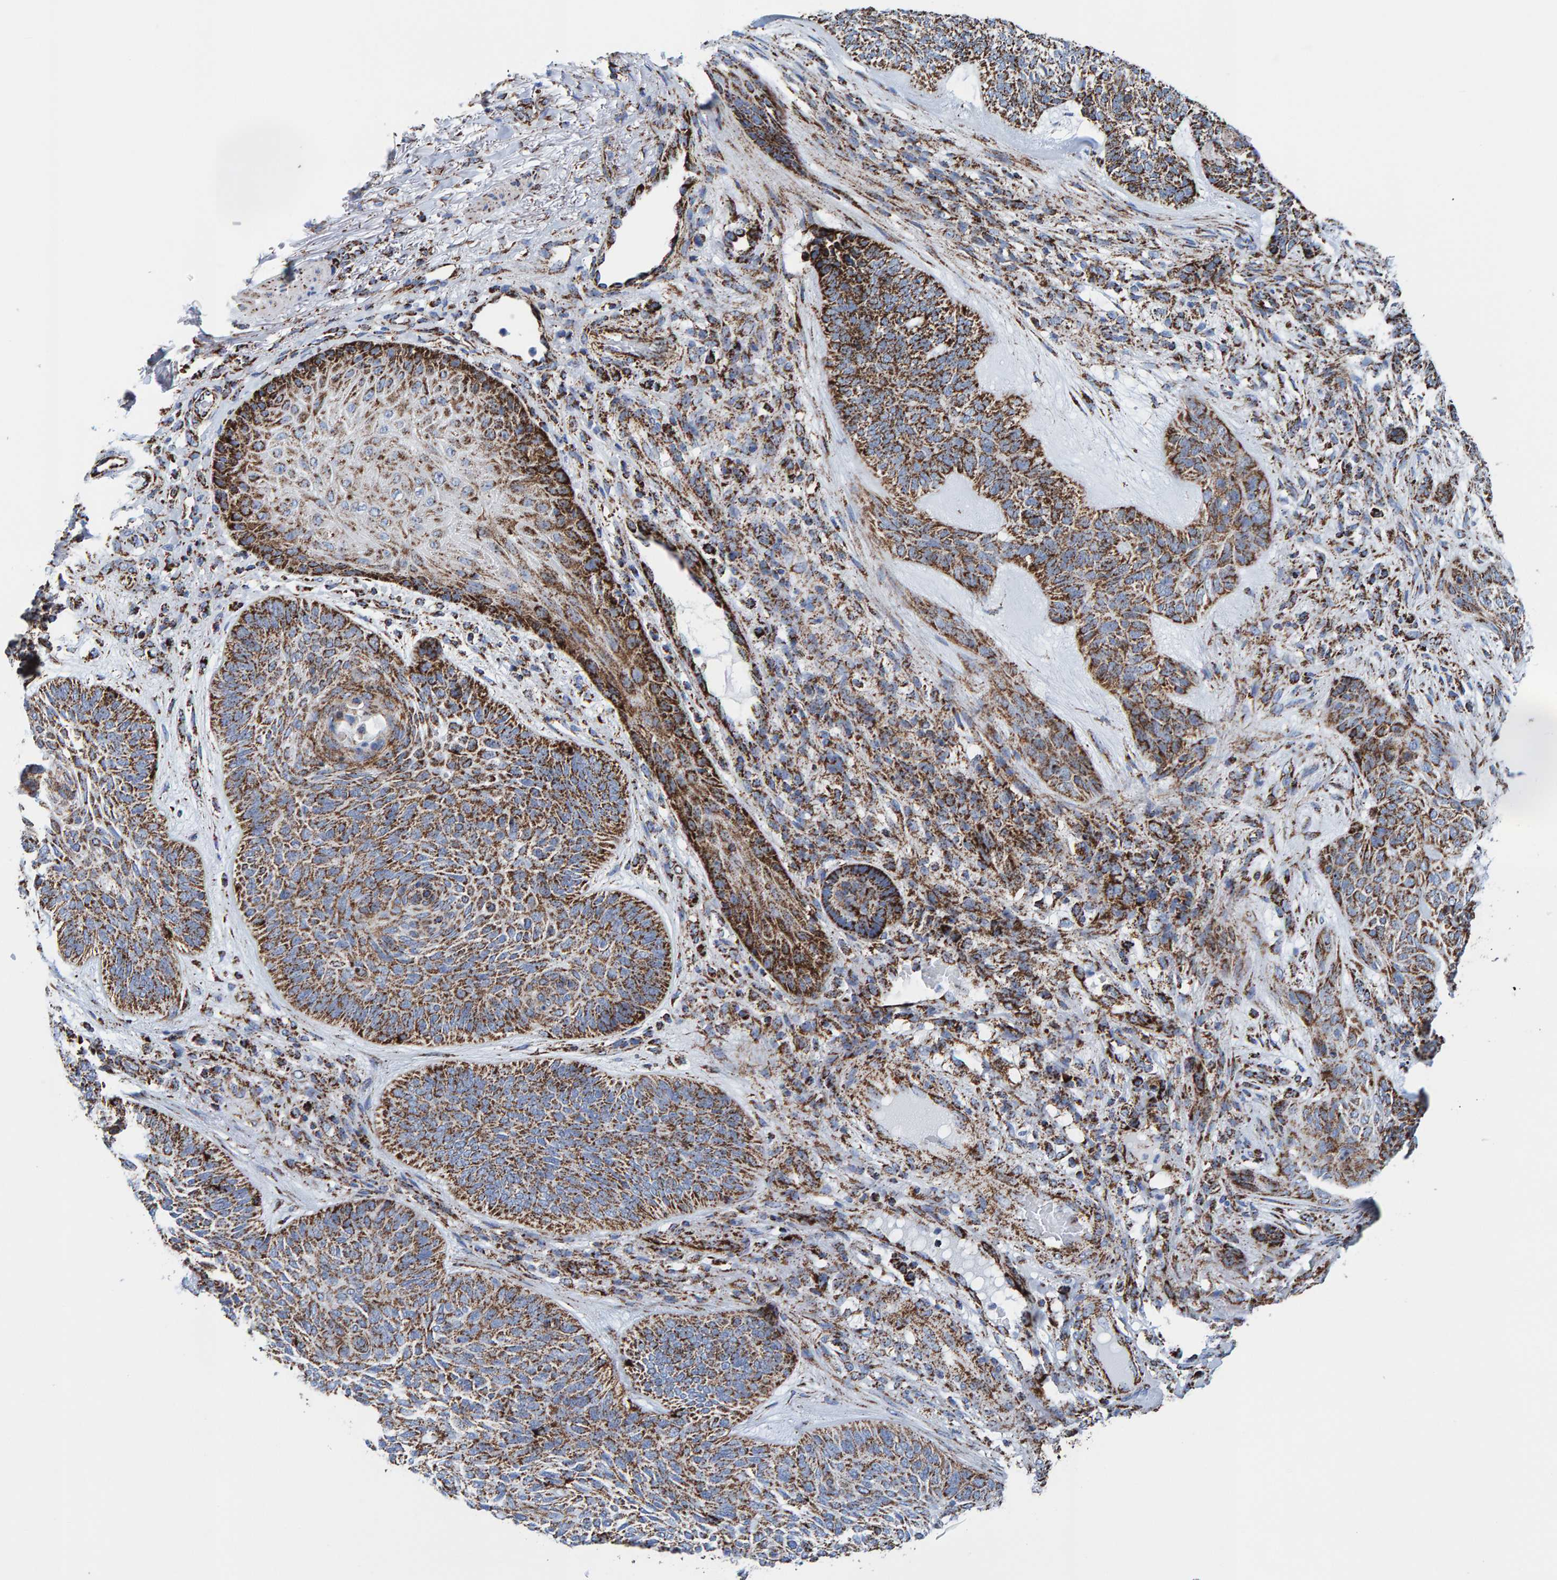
{"staining": {"intensity": "strong", "quantity": ">75%", "location": "cytoplasmic/membranous"}, "tissue": "skin cancer", "cell_type": "Tumor cells", "image_type": "cancer", "snomed": [{"axis": "morphology", "description": "Basal cell carcinoma"}, {"axis": "topography", "description": "Skin"}], "caption": "IHC staining of skin cancer (basal cell carcinoma), which shows high levels of strong cytoplasmic/membranous staining in about >75% of tumor cells indicating strong cytoplasmic/membranous protein staining. The staining was performed using DAB (brown) for protein detection and nuclei were counterstained in hematoxylin (blue).", "gene": "ENSG00000262660", "patient": {"sex": "male", "age": 55}}